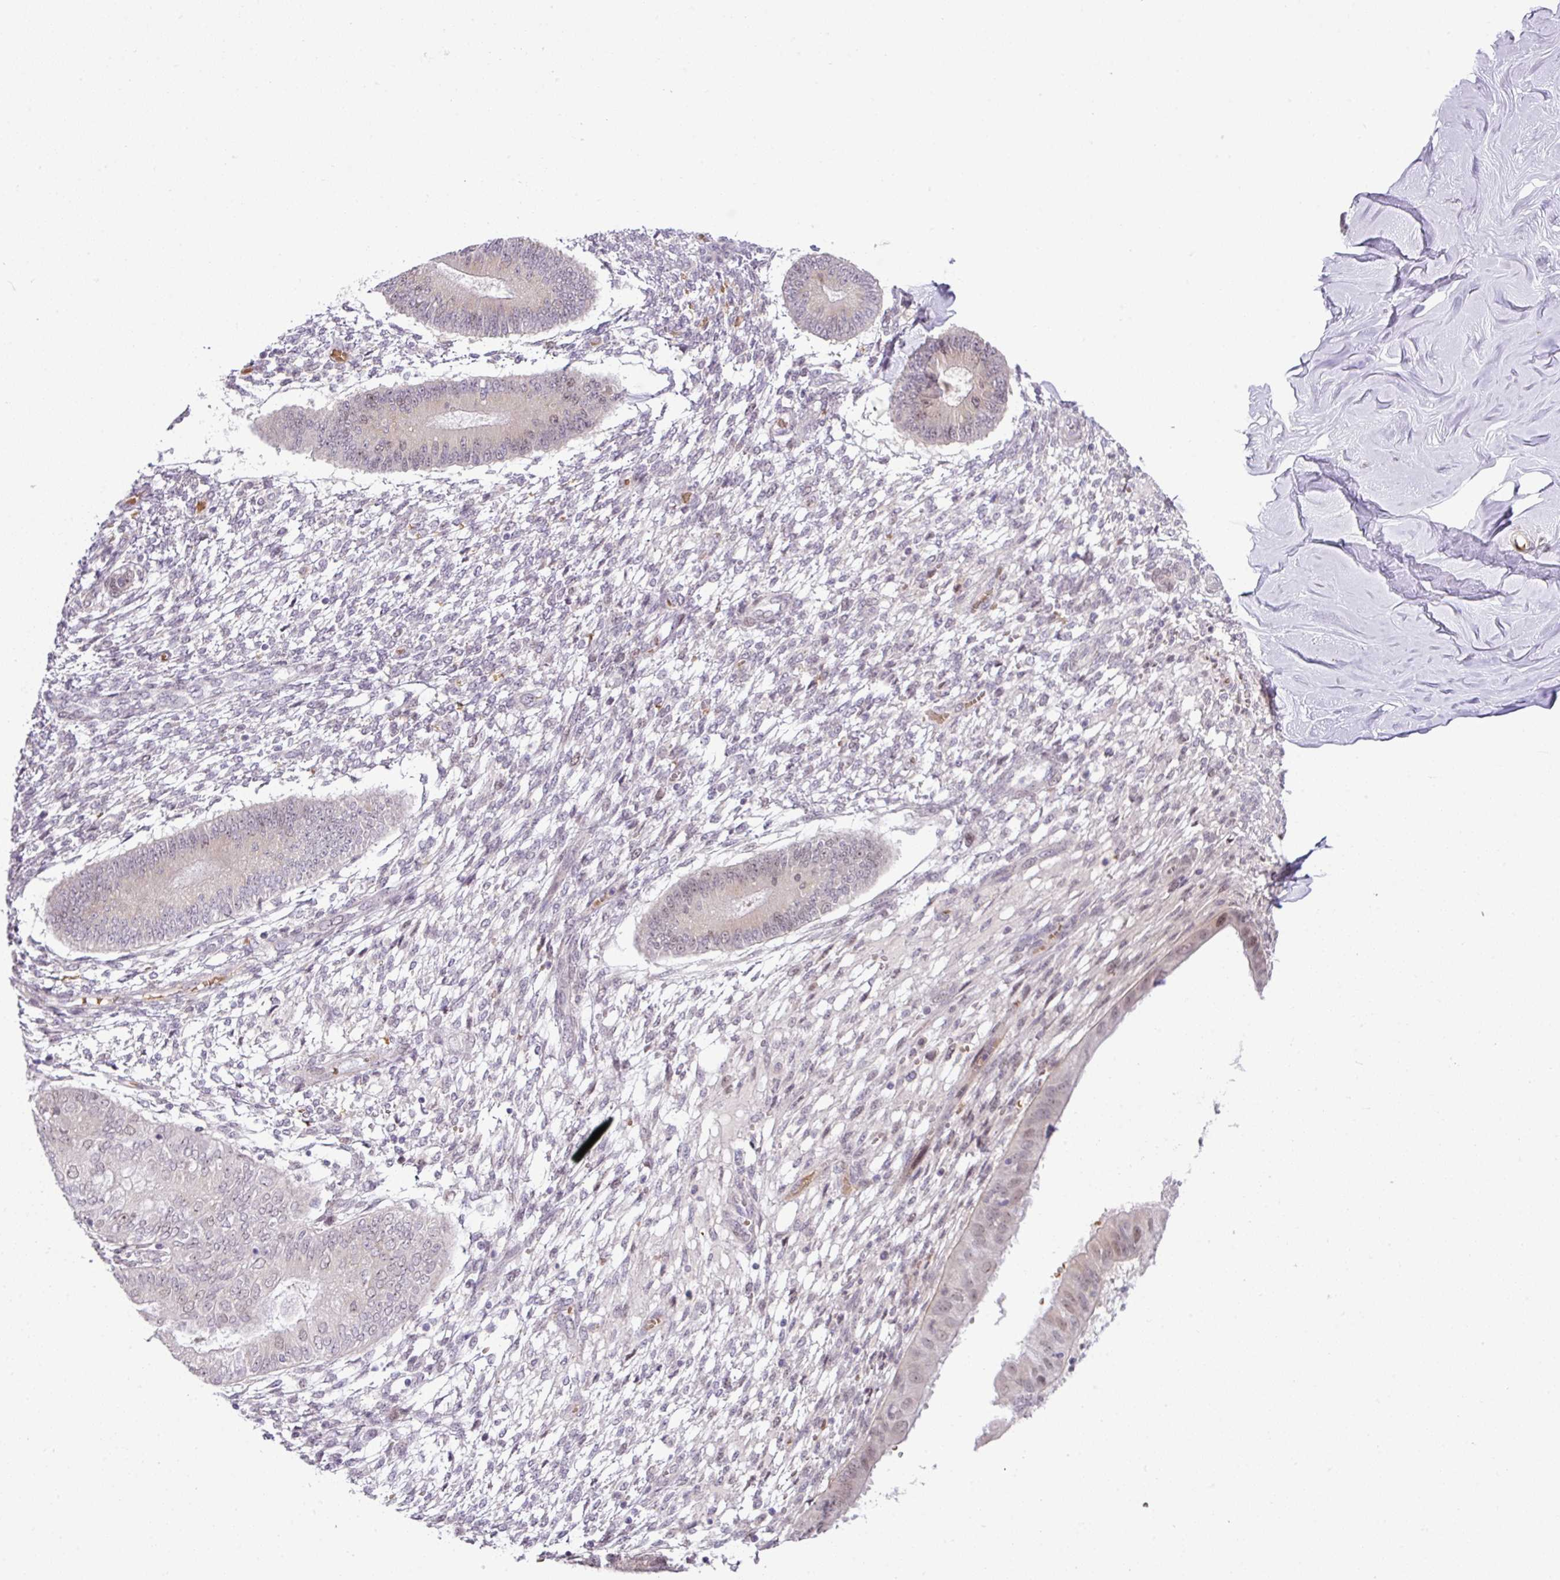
{"staining": {"intensity": "weak", "quantity": "<25%", "location": "nuclear"}, "tissue": "endometrium", "cell_type": "Cells in endometrial stroma", "image_type": "normal", "snomed": [{"axis": "morphology", "description": "Normal tissue, NOS"}, {"axis": "topography", "description": "Endometrium"}], "caption": "Immunohistochemistry image of unremarkable endometrium: human endometrium stained with DAB (3,3'-diaminobenzidine) demonstrates no significant protein positivity in cells in endometrial stroma. (Brightfield microscopy of DAB IHC at high magnification).", "gene": "PARP2", "patient": {"sex": "female", "age": 49}}